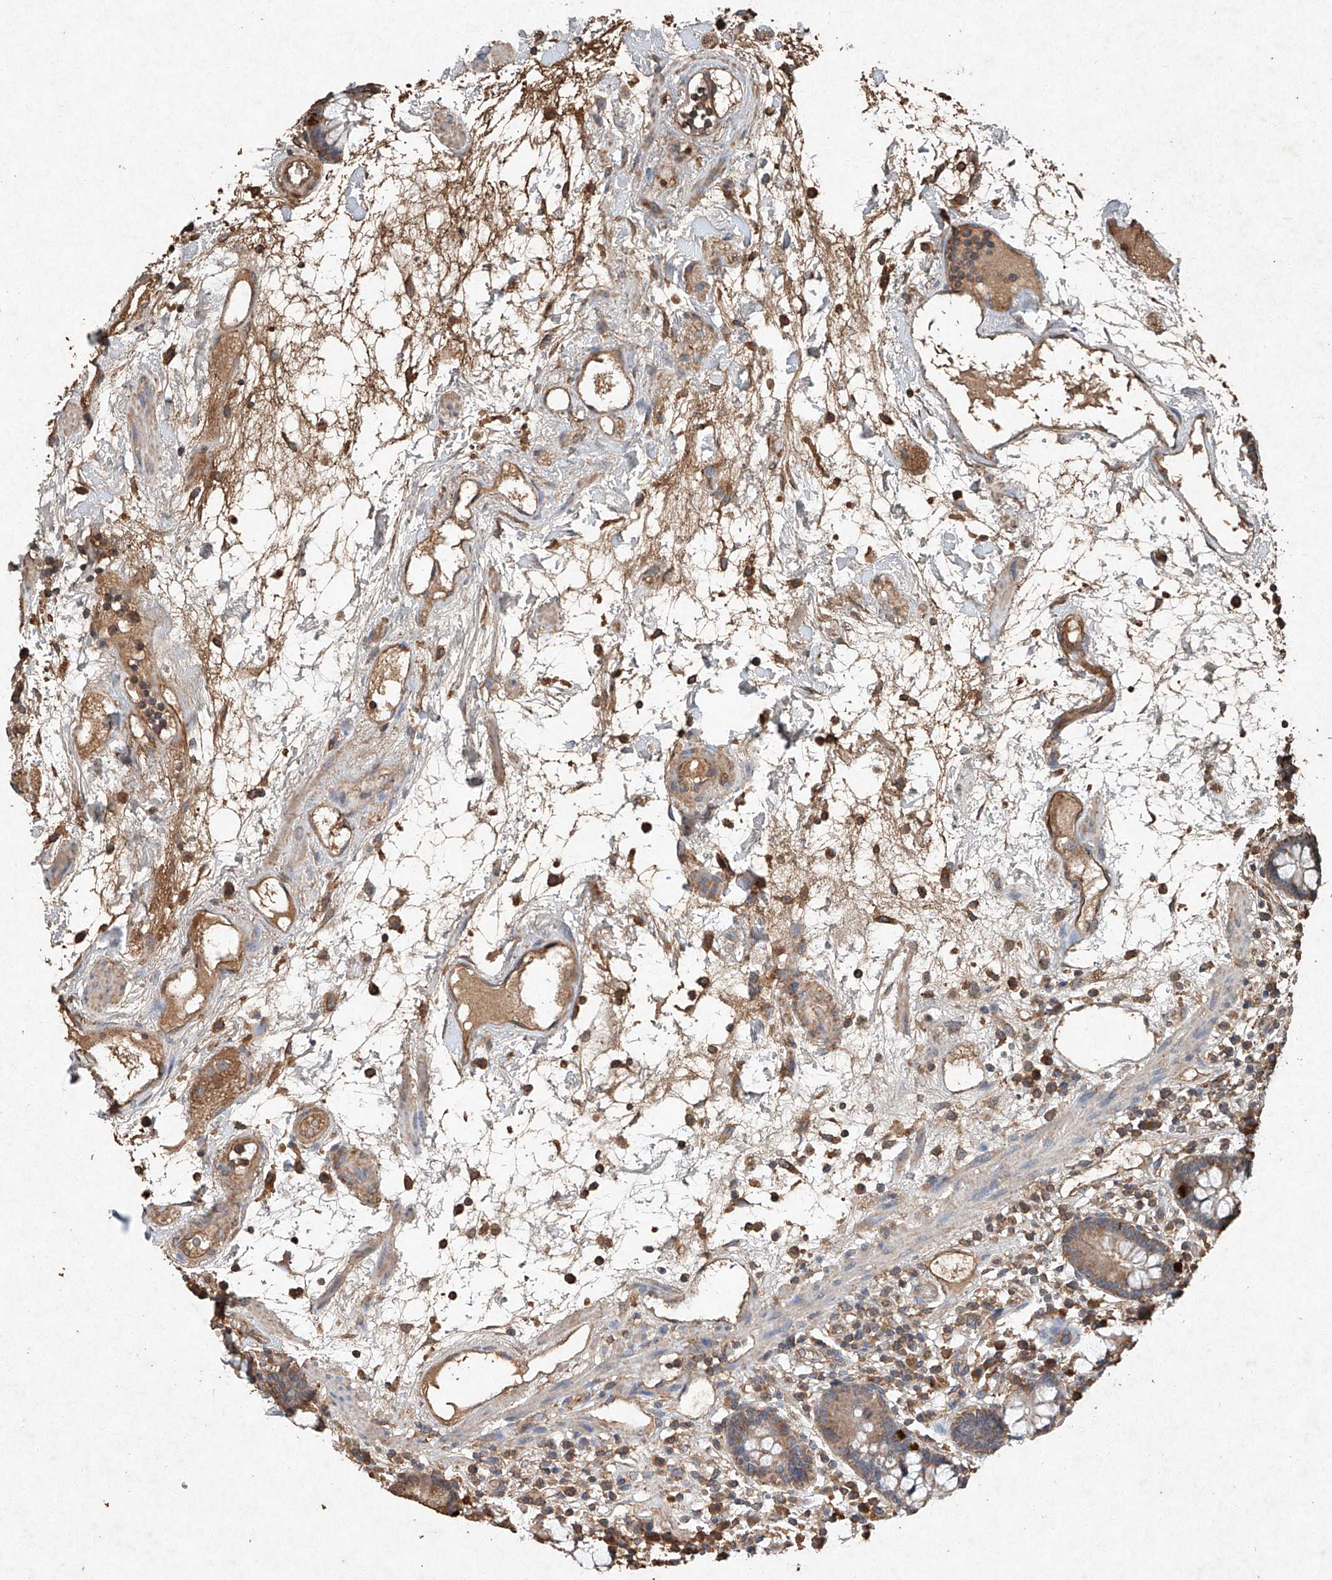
{"staining": {"intensity": "moderate", "quantity": ">75%", "location": "cytoplasmic/membranous"}, "tissue": "colon", "cell_type": "Endothelial cells", "image_type": "normal", "snomed": [{"axis": "morphology", "description": "Normal tissue, NOS"}, {"axis": "topography", "description": "Colon"}], "caption": "IHC image of benign human colon stained for a protein (brown), which displays medium levels of moderate cytoplasmic/membranous expression in approximately >75% of endothelial cells.", "gene": "STK3", "patient": {"sex": "female", "age": 79}}